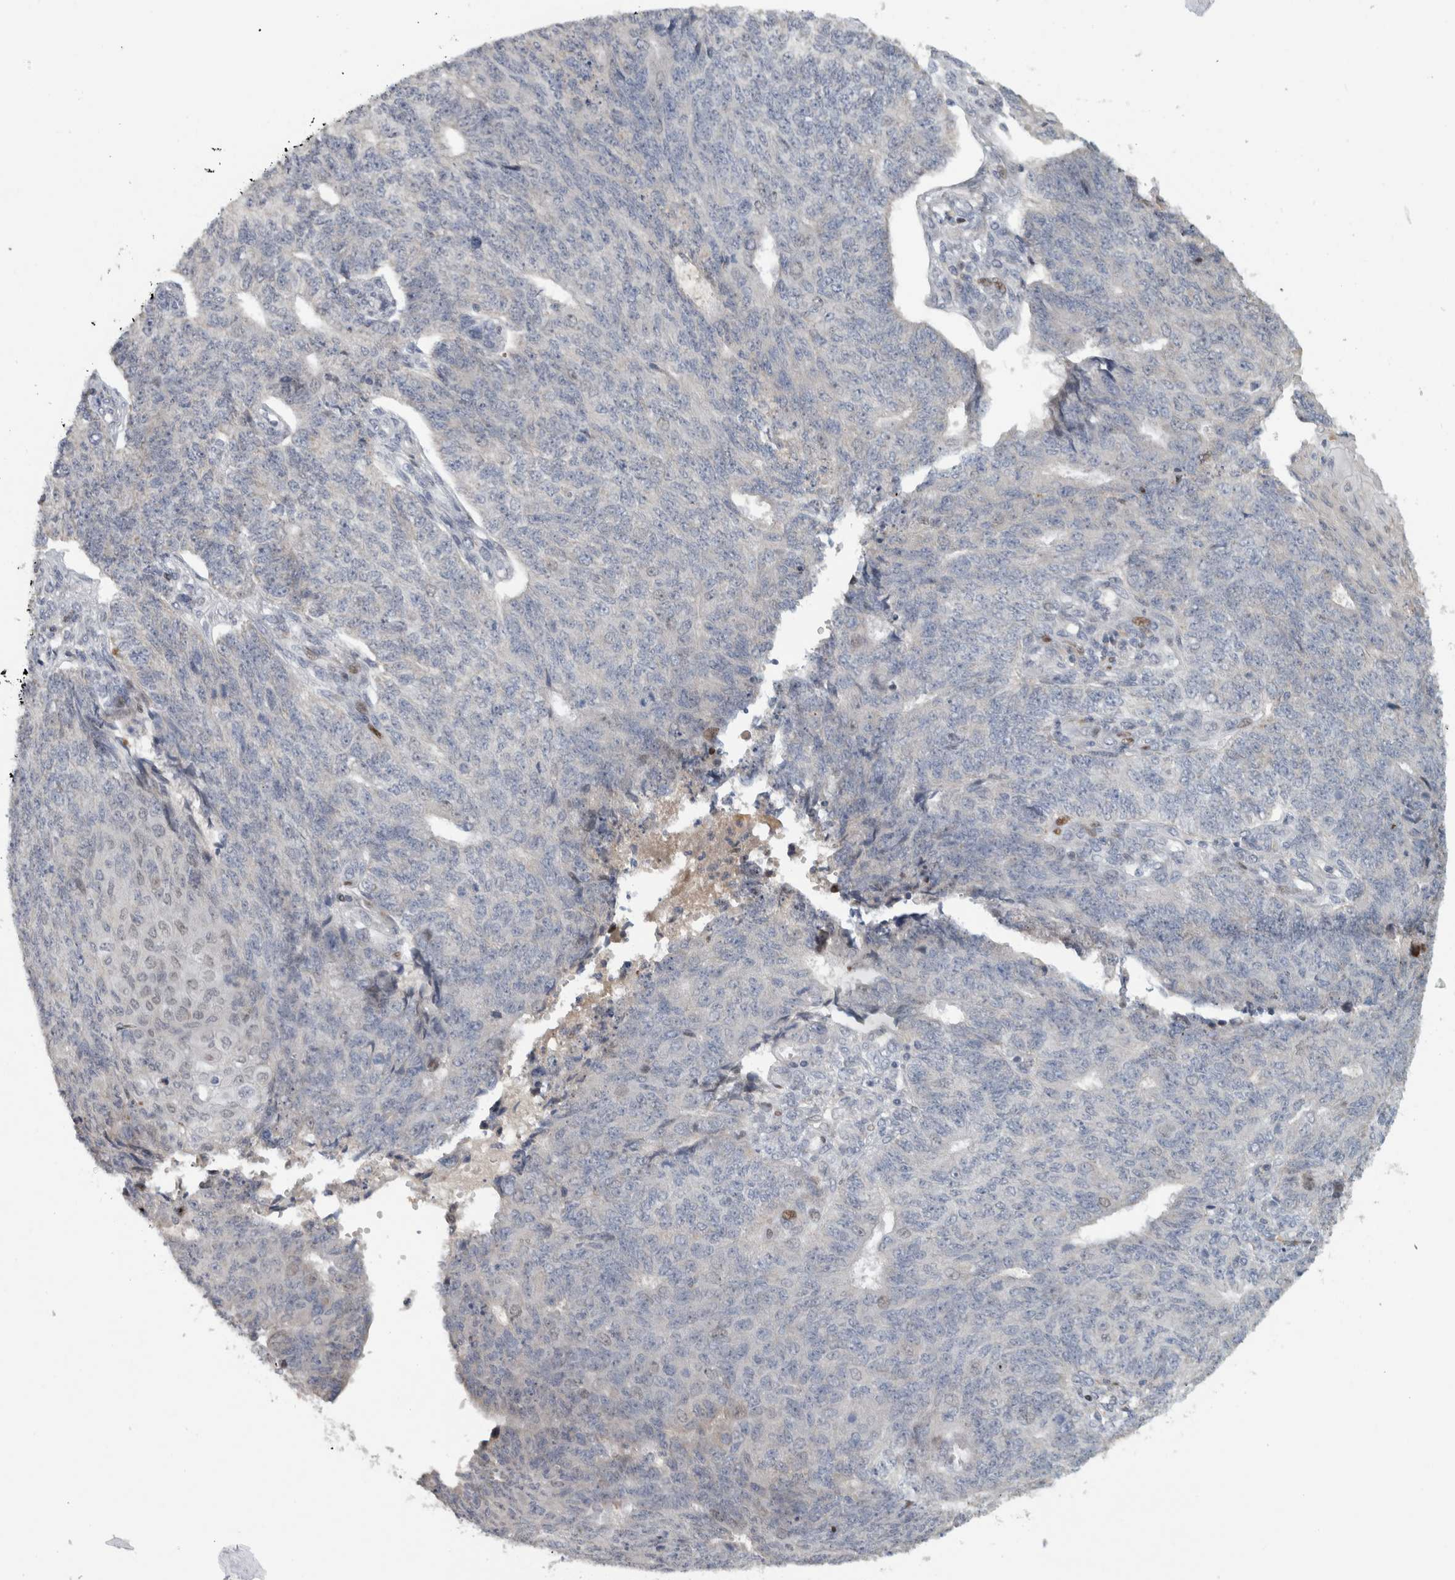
{"staining": {"intensity": "negative", "quantity": "none", "location": "none"}, "tissue": "endometrial cancer", "cell_type": "Tumor cells", "image_type": "cancer", "snomed": [{"axis": "morphology", "description": "Adenocarcinoma, NOS"}, {"axis": "topography", "description": "Endometrium"}], "caption": "Endometrial cancer (adenocarcinoma) stained for a protein using immunohistochemistry (IHC) shows no expression tumor cells.", "gene": "RBM48", "patient": {"sex": "female", "age": 32}}